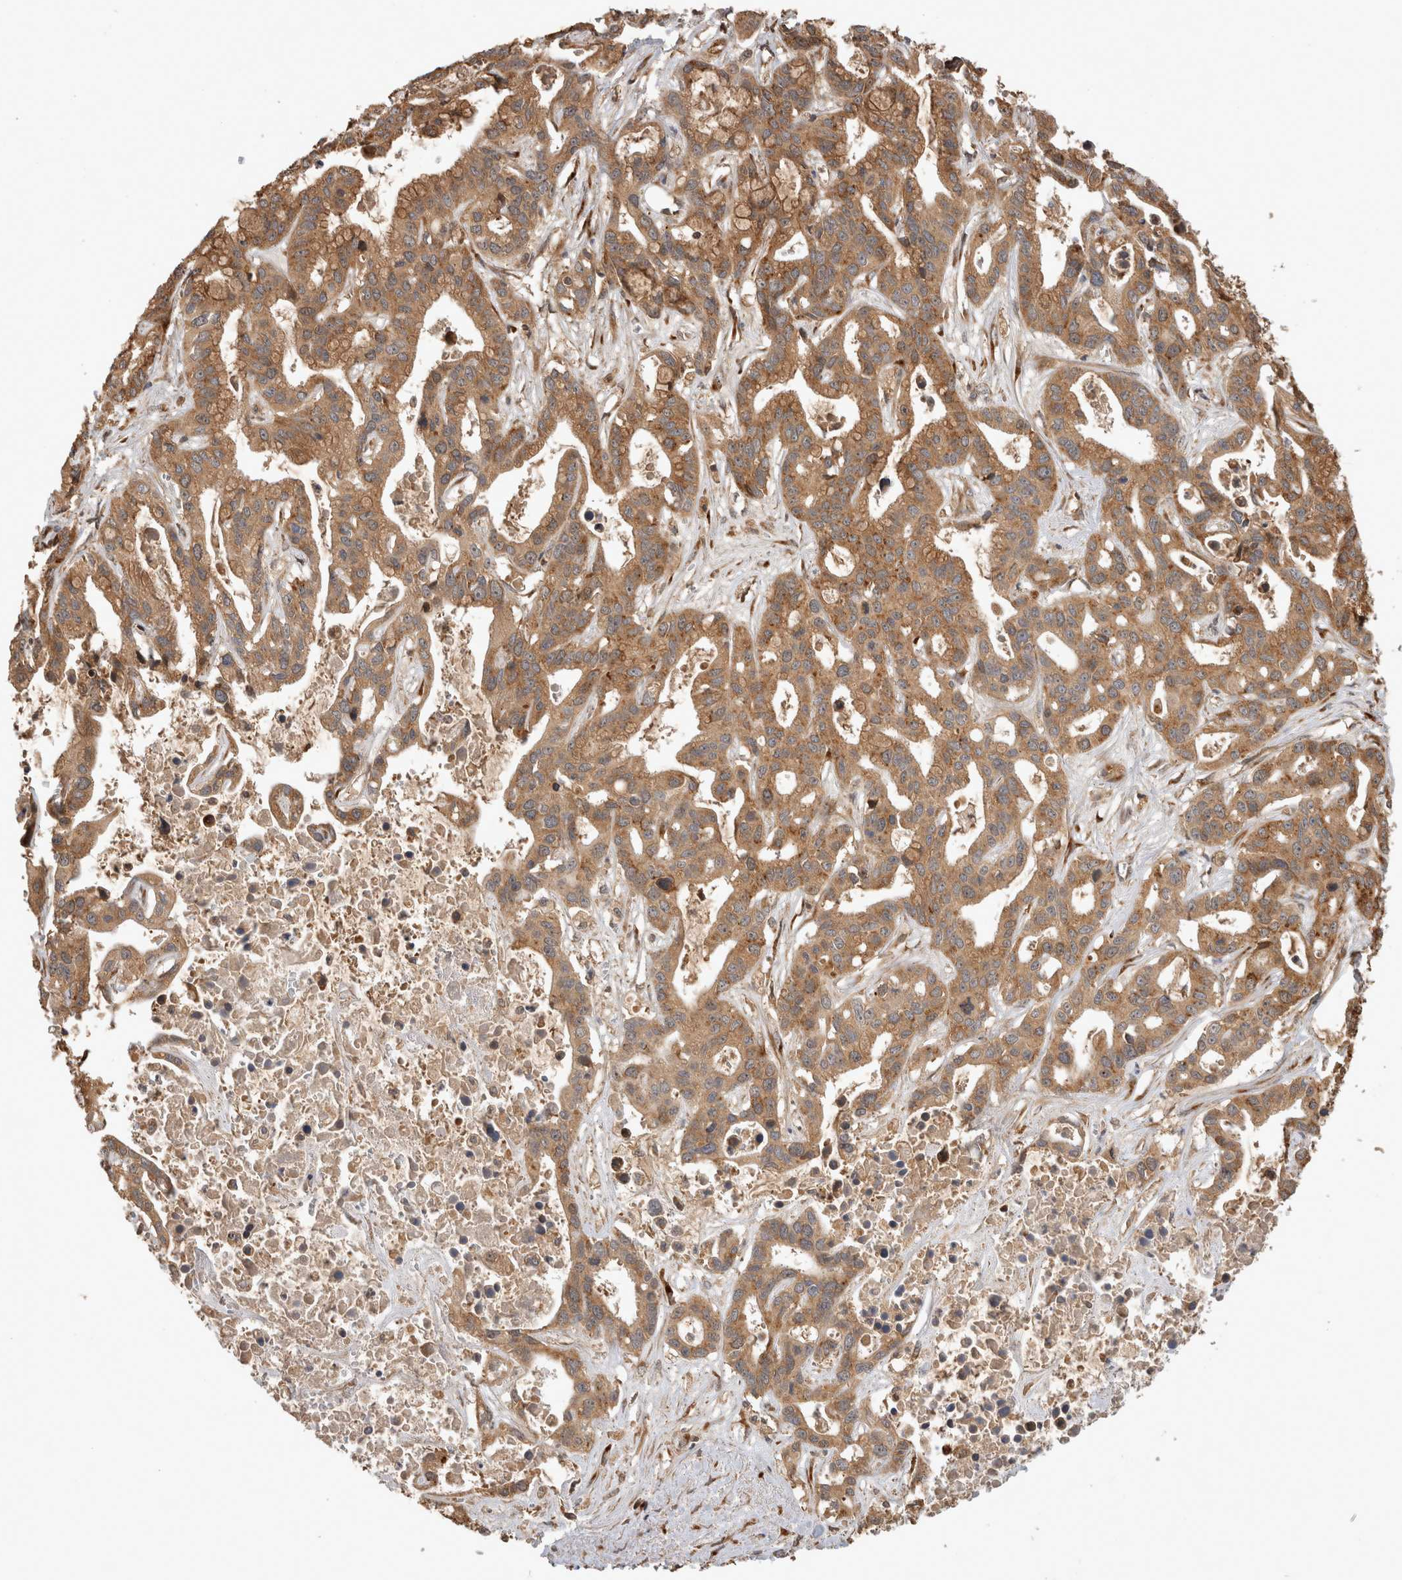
{"staining": {"intensity": "moderate", "quantity": ">75%", "location": "cytoplasmic/membranous"}, "tissue": "liver cancer", "cell_type": "Tumor cells", "image_type": "cancer", "snomed": [{"axis": "morphology", "description": "Cholangiocarcinoma"}, {"axis": "topography", "description": "Liver"}], "caption": "Immunohistochemical staining of liver cancer exhibits moderate cytoplasmic/membranous protein expression in approximately >75% of tumor cells.", "gene": "PCDHB15", "patient": {"sex": "female", "age": 65}}